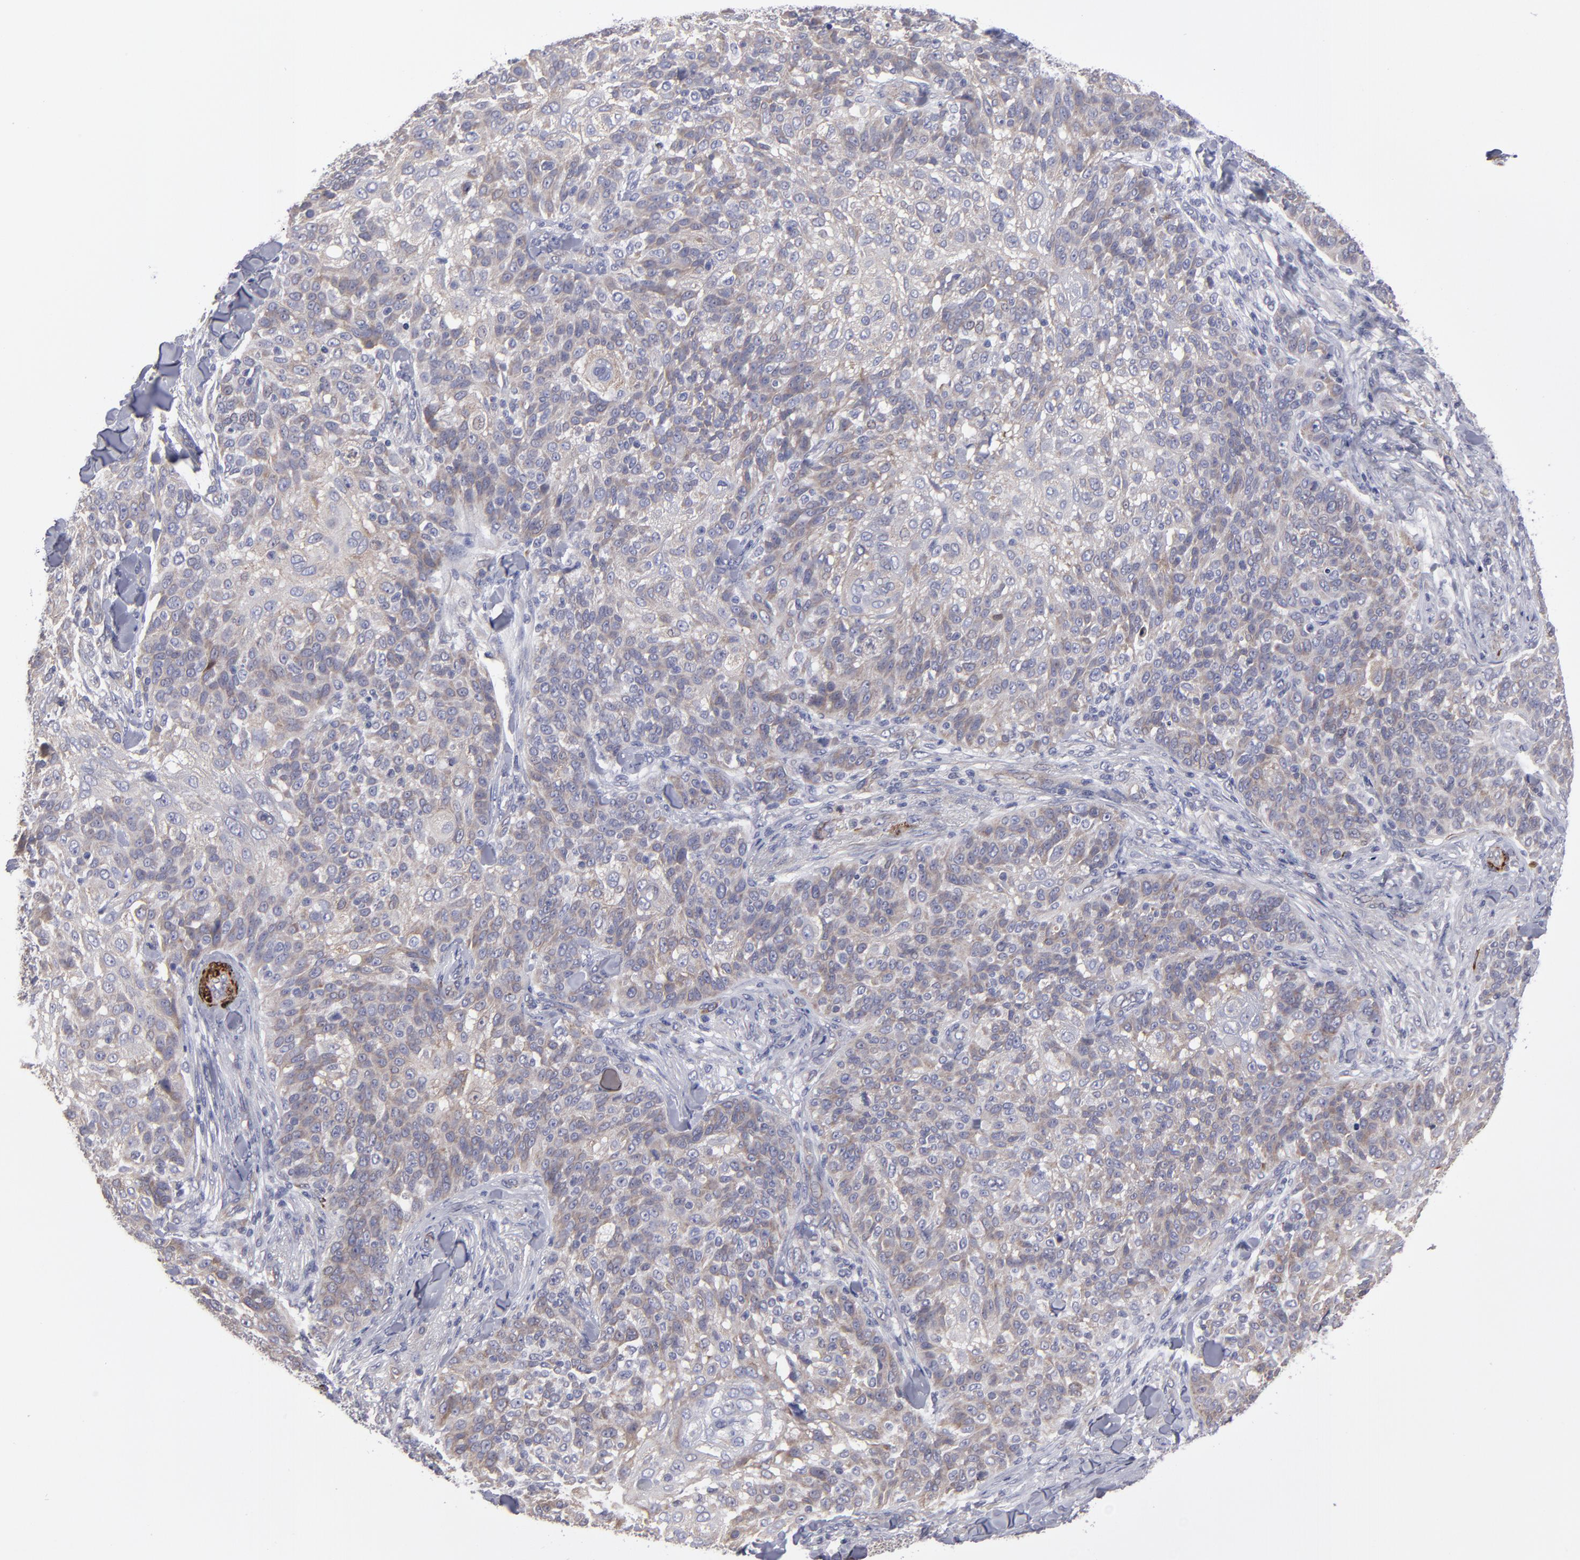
{"staining": {"intensity": "moderate", "quantity": ">75%", "location": "cytoplasmic/membranous"}, "tissue": "skin cancer", "cell_type": "Tumor cells", "image_type": "cancer", "snomed": [{"axis": "morphology", "description": "Normal tissue, NOS"}, {"axis": "morphology", "description": "Squamous cell carcinoma, NOS"}, {"axis": "topography", "description": "Skin"}], "caption": "This image displays immunohistochemistry (IHC) staining of skin cancer, with medium moderate cytoplasmic/membranous expression in about >75% of tumor cells.", "gene": "SLMAP", "patient": {"sex": "female", "age": 83}}